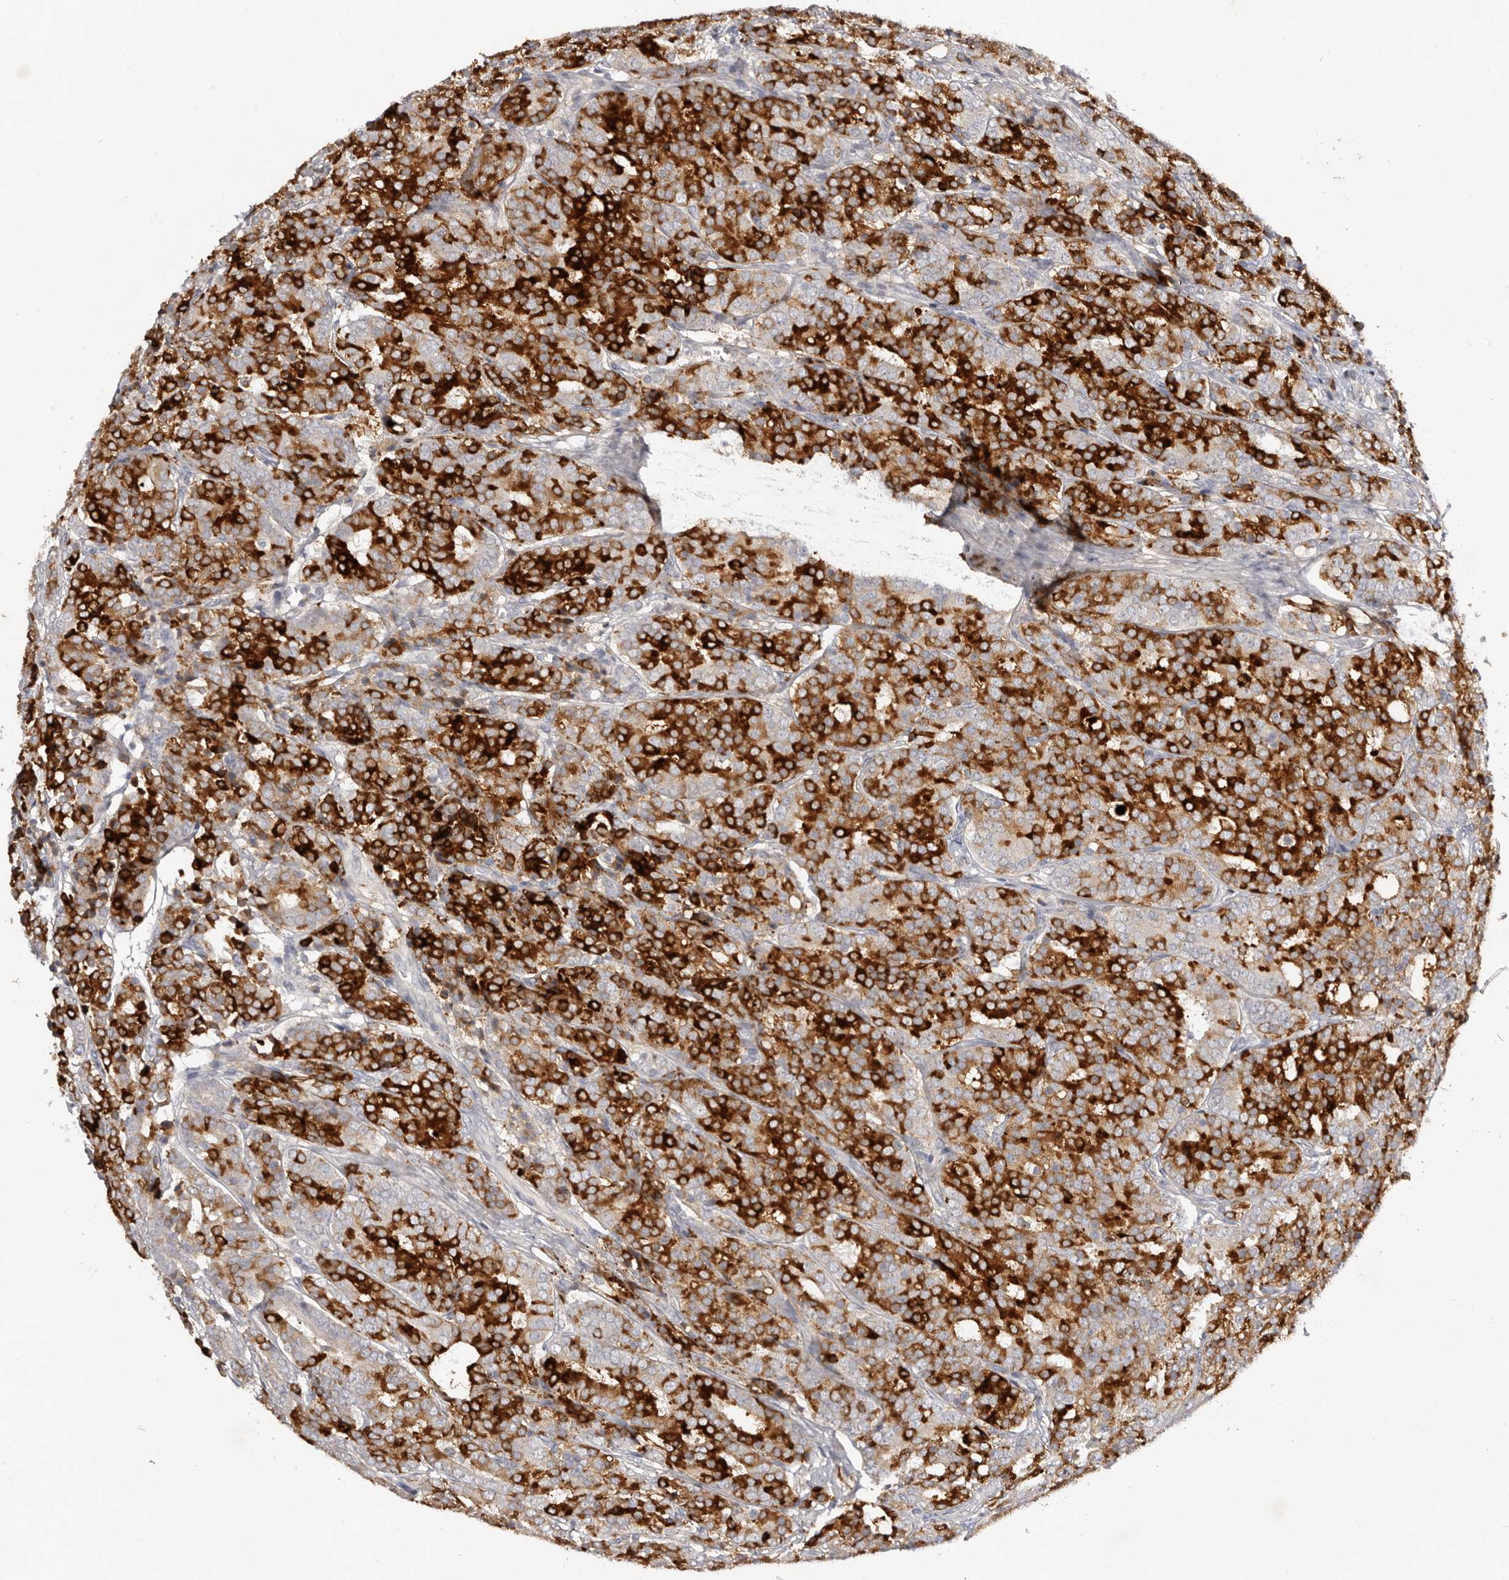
{"staining": {"intensity": "strong", "quantity": ">75%", "location": "cytoplasmic/membranous"}, "tissue": "prostate cancer", "cell_type": "Tumor cells", "image_type": "cancer", "snomed": [{"axis": "morphology", "description": "Adenocarcinoma, High grade"}, {"axis": "topography", "description": "Prostate"}], "caption": "A photomicrograph showing strong cytoplasmic/membranous expression in about >75% of tumor cells in prostate cancer, as visualized by brown immunohistochemical staining.", "gene": "SCUBE2", "patient": {"sex": "male", "age": 62}}